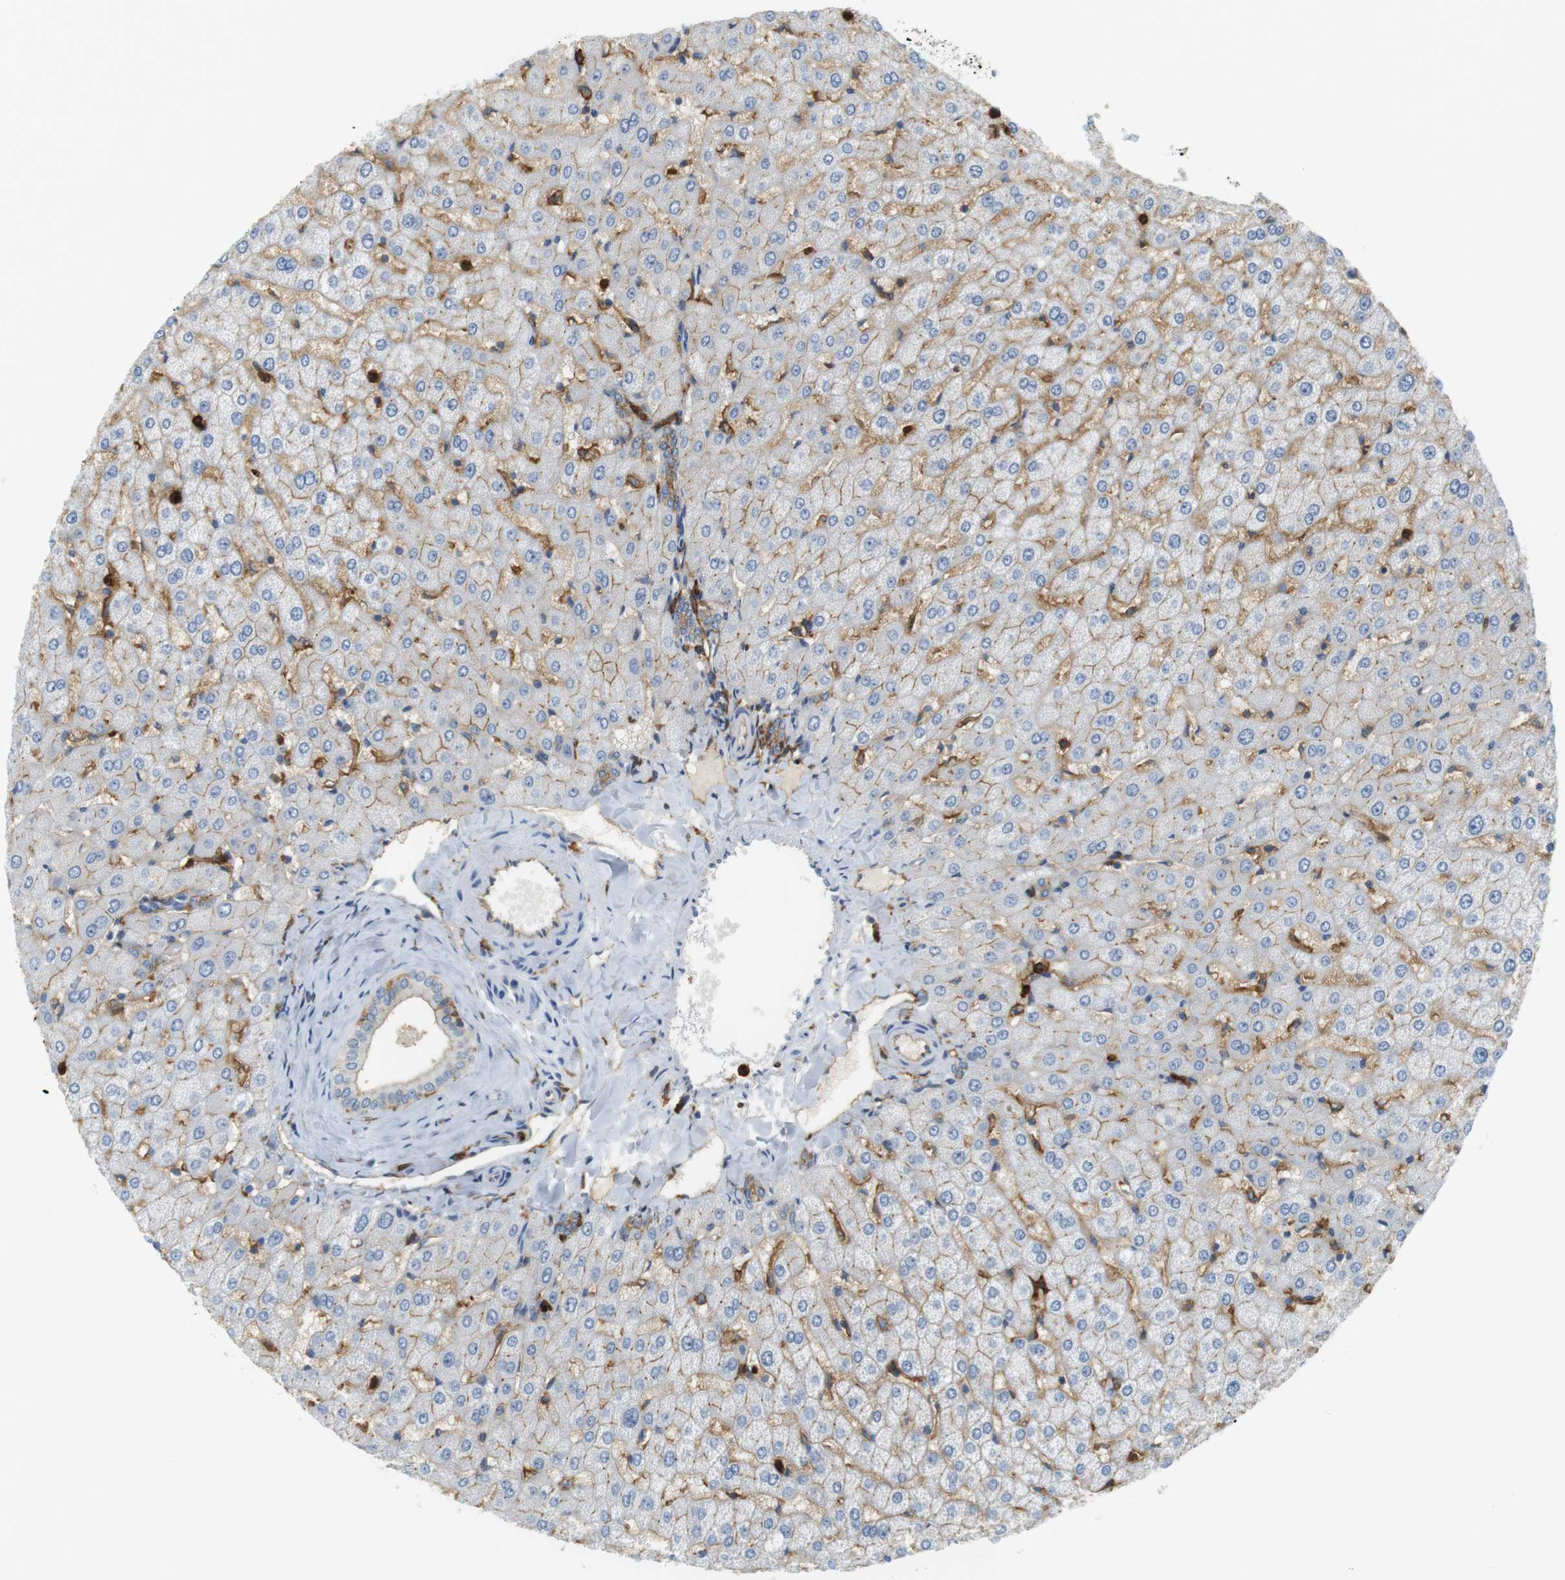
{"staining": {"intensity": "moderate", "quantity": "25%-75%", "location": "cytoplasmic/membranous"}, "tissue": "liver", "cell_type": "Cholangiocytes", "image_type": "normal", "snomed": [{"axis": "morphology", "description": "Normal tissue, NOS"}, {"axis": "morphology", "description": "Fibrosis, NOS"}, {"axis": "topography", "description": "Liver"}], "caption": "High-power microscopy captured an immunohistochemistry (IHC) histopathology image of unremarkable liver, revealing moderate cytoplasmic/membranous expression in approximately 25%-75% of cholangiocytes. Nuclei are stained in blue.", "gene": "SIRPA", "patient": {"sex": "female", "age": 29}}